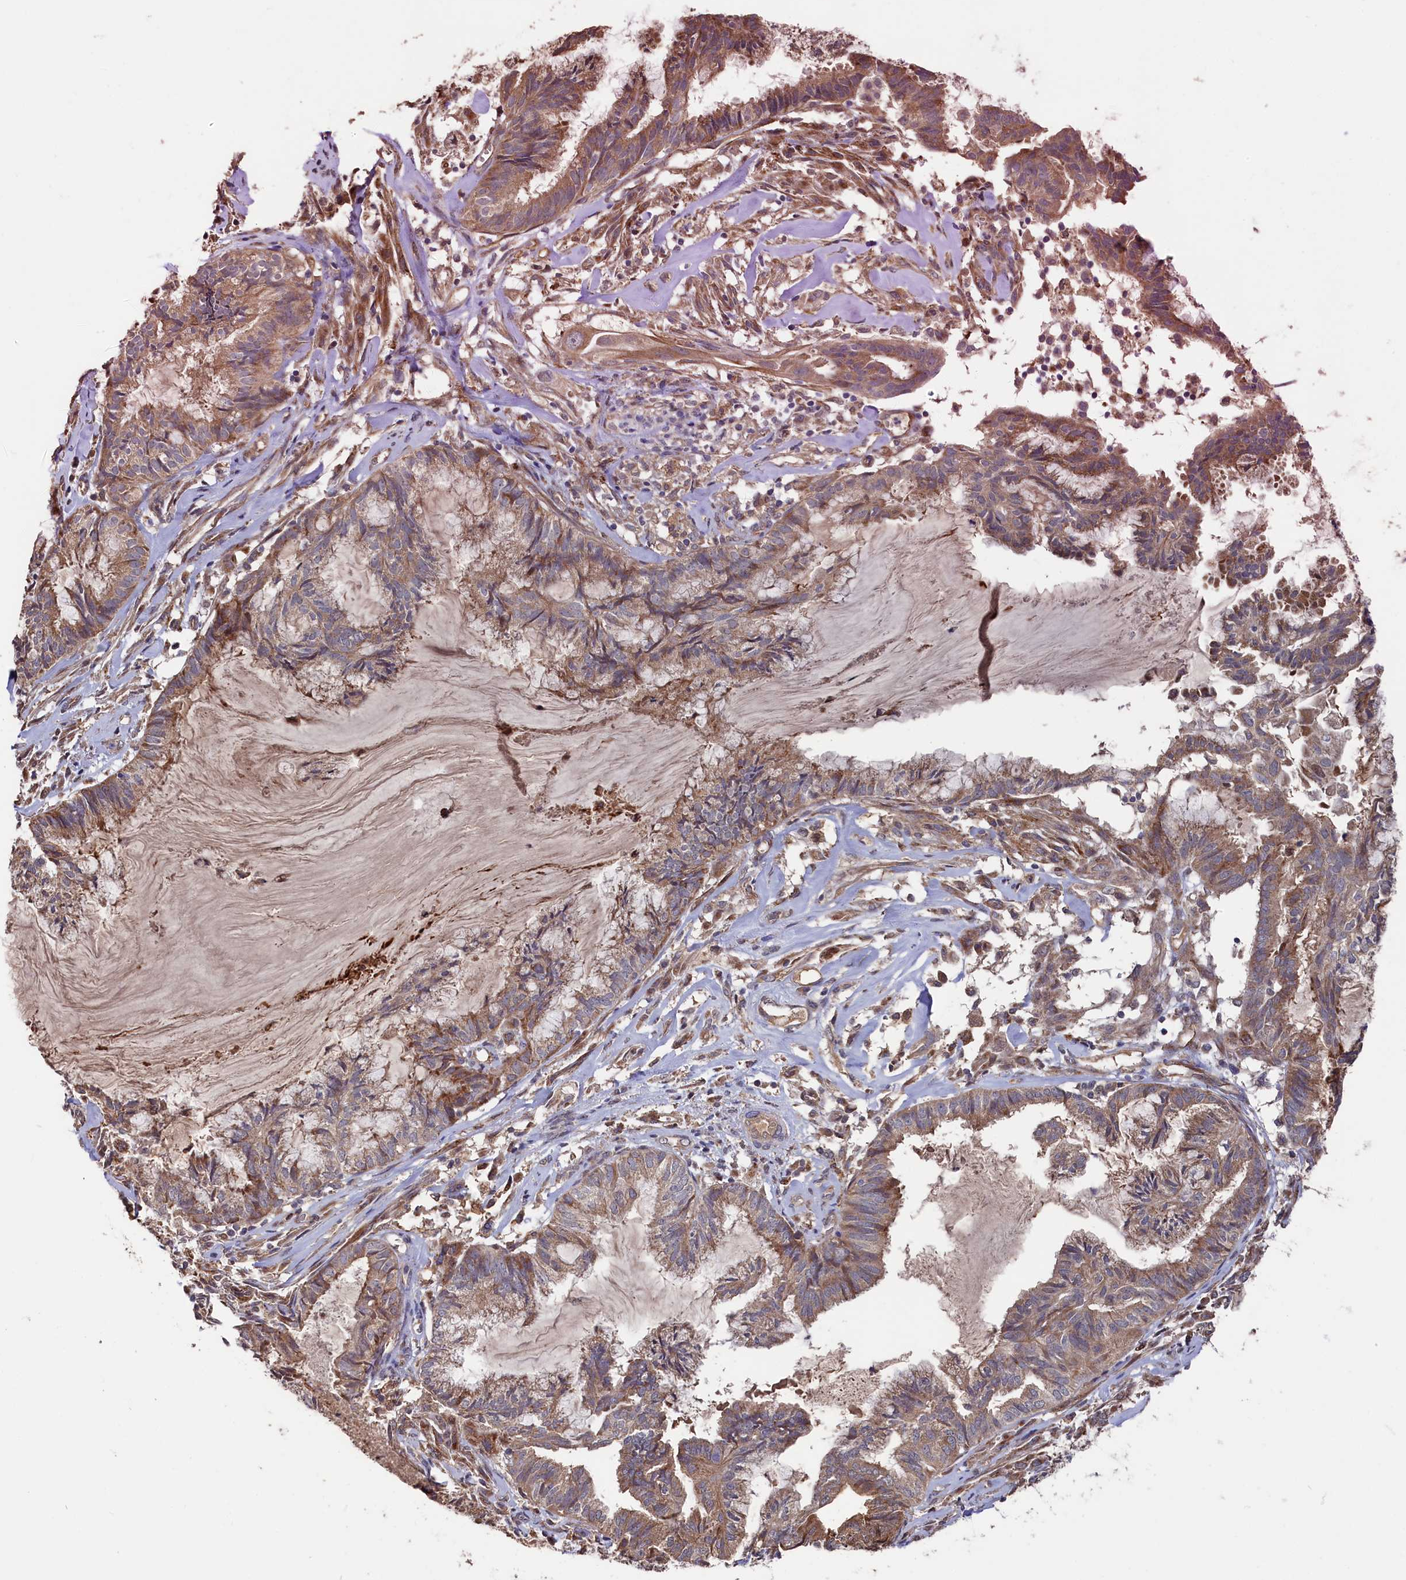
{"staining": {"intensity": "moderate", "quantity": "25%-75%", "location": "cytoplasmic/membranous"}, "tissue": "endometrial cancer", "cell_type": "Tumor cells", "image_type": "cancer", "snomed": [{"axis": "morphology", "description": "Adenocarcinoma, NOS"}, {"axis": "topography", "description": "Endometrium"}], "caption": "Human endometrial cancer stained with a protein marker shows moderate staining in tumor cells.", "gene": "SLC12A4", "patient": {"sex": "female", "age": 86}}